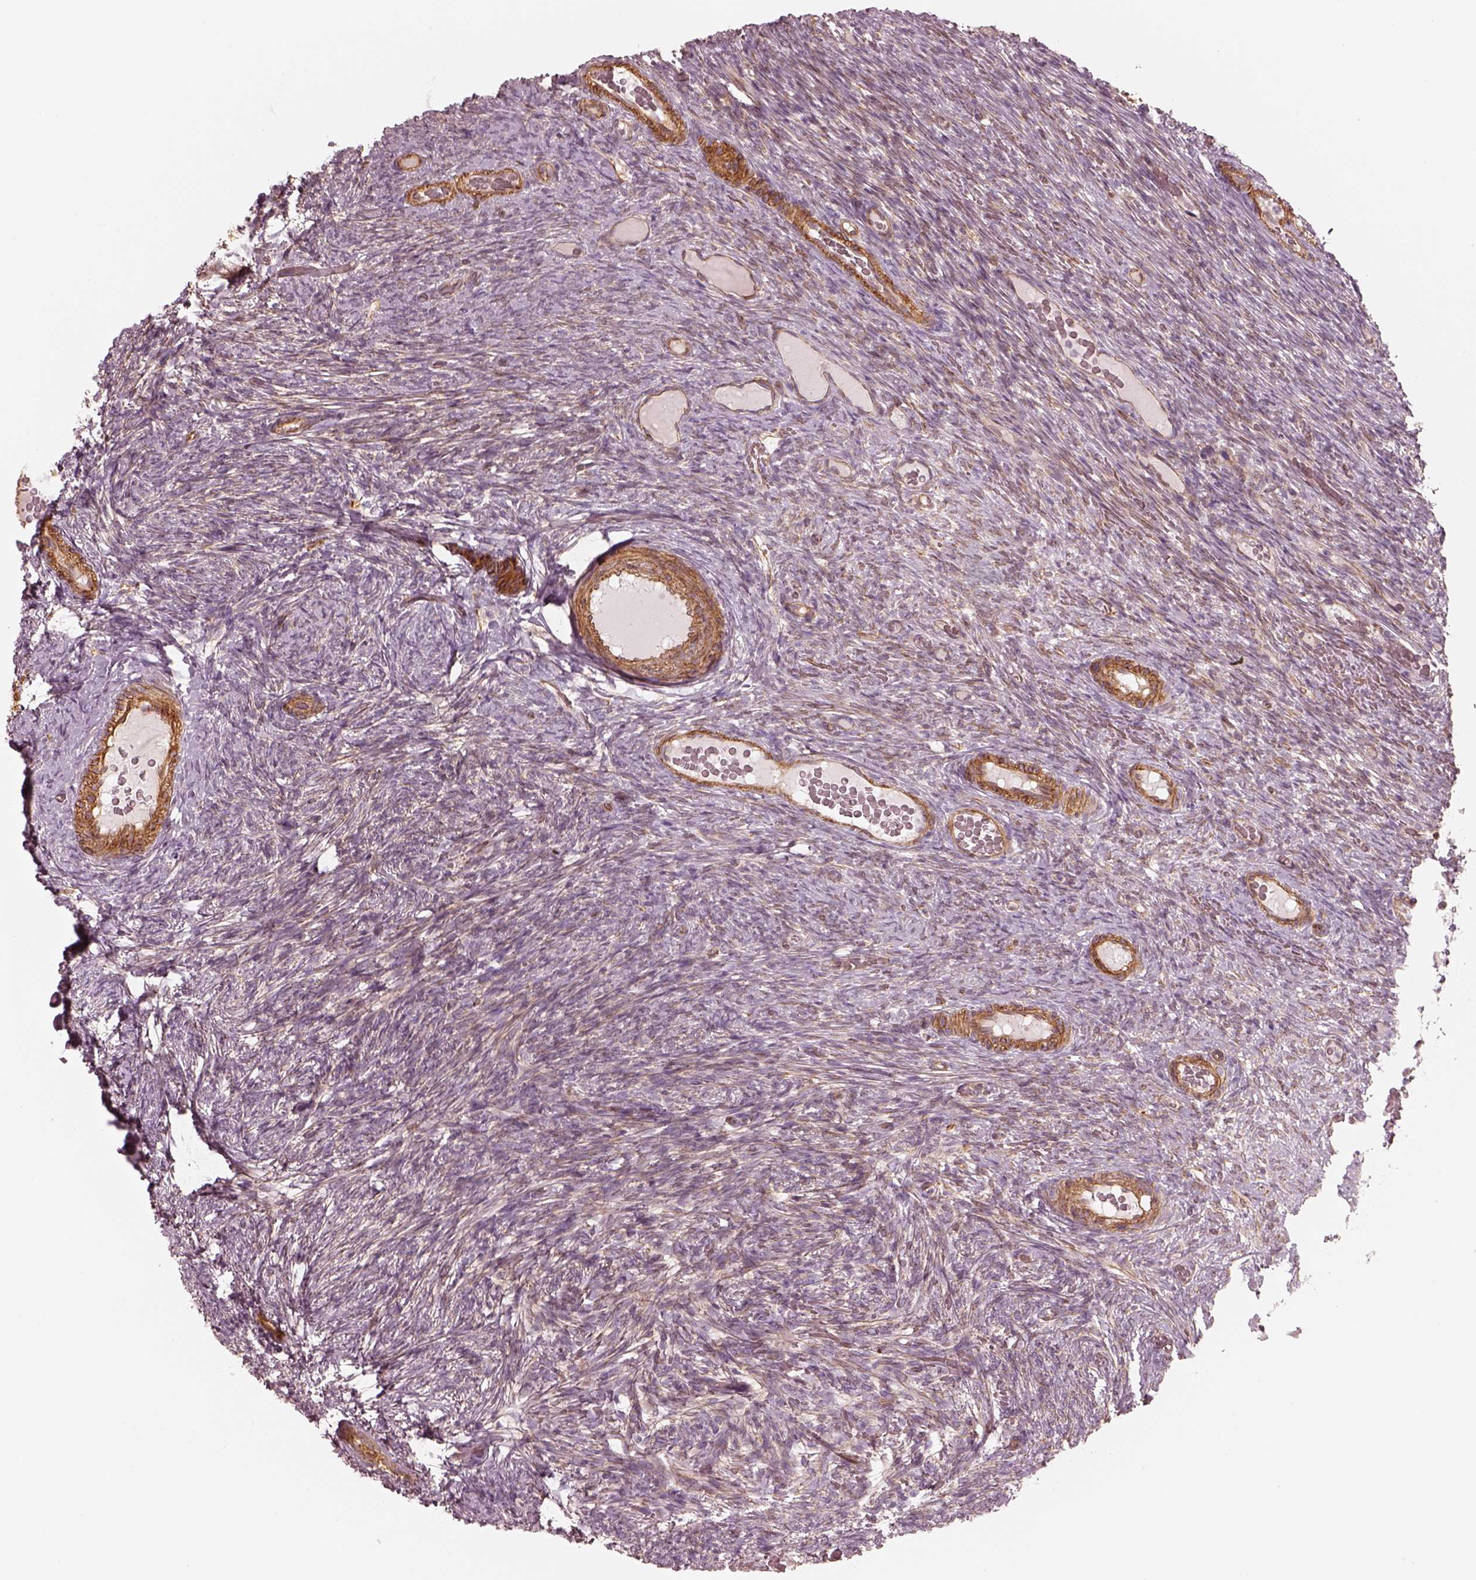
{"staining": {"intensity": "weak", "quantity": "<25%", "location": "cytoplasmic/membranous"}, "tissue": "ovary", "cell_type": "Ovarian stroma cells", "image_type": "normal", "snomed": [{"axis": "morphology", "description": "Normal tissue, NOS"}, {"axis": "topography", "description": "Ovary"}], "caption": "This is a micrograph of immunohistochemistry (IHC) staining of unremarkable ovary, which shows no expression in ovarian stroma cells.", "gene": "CRYM", "patient": {"sex": "female", "age": 34}}